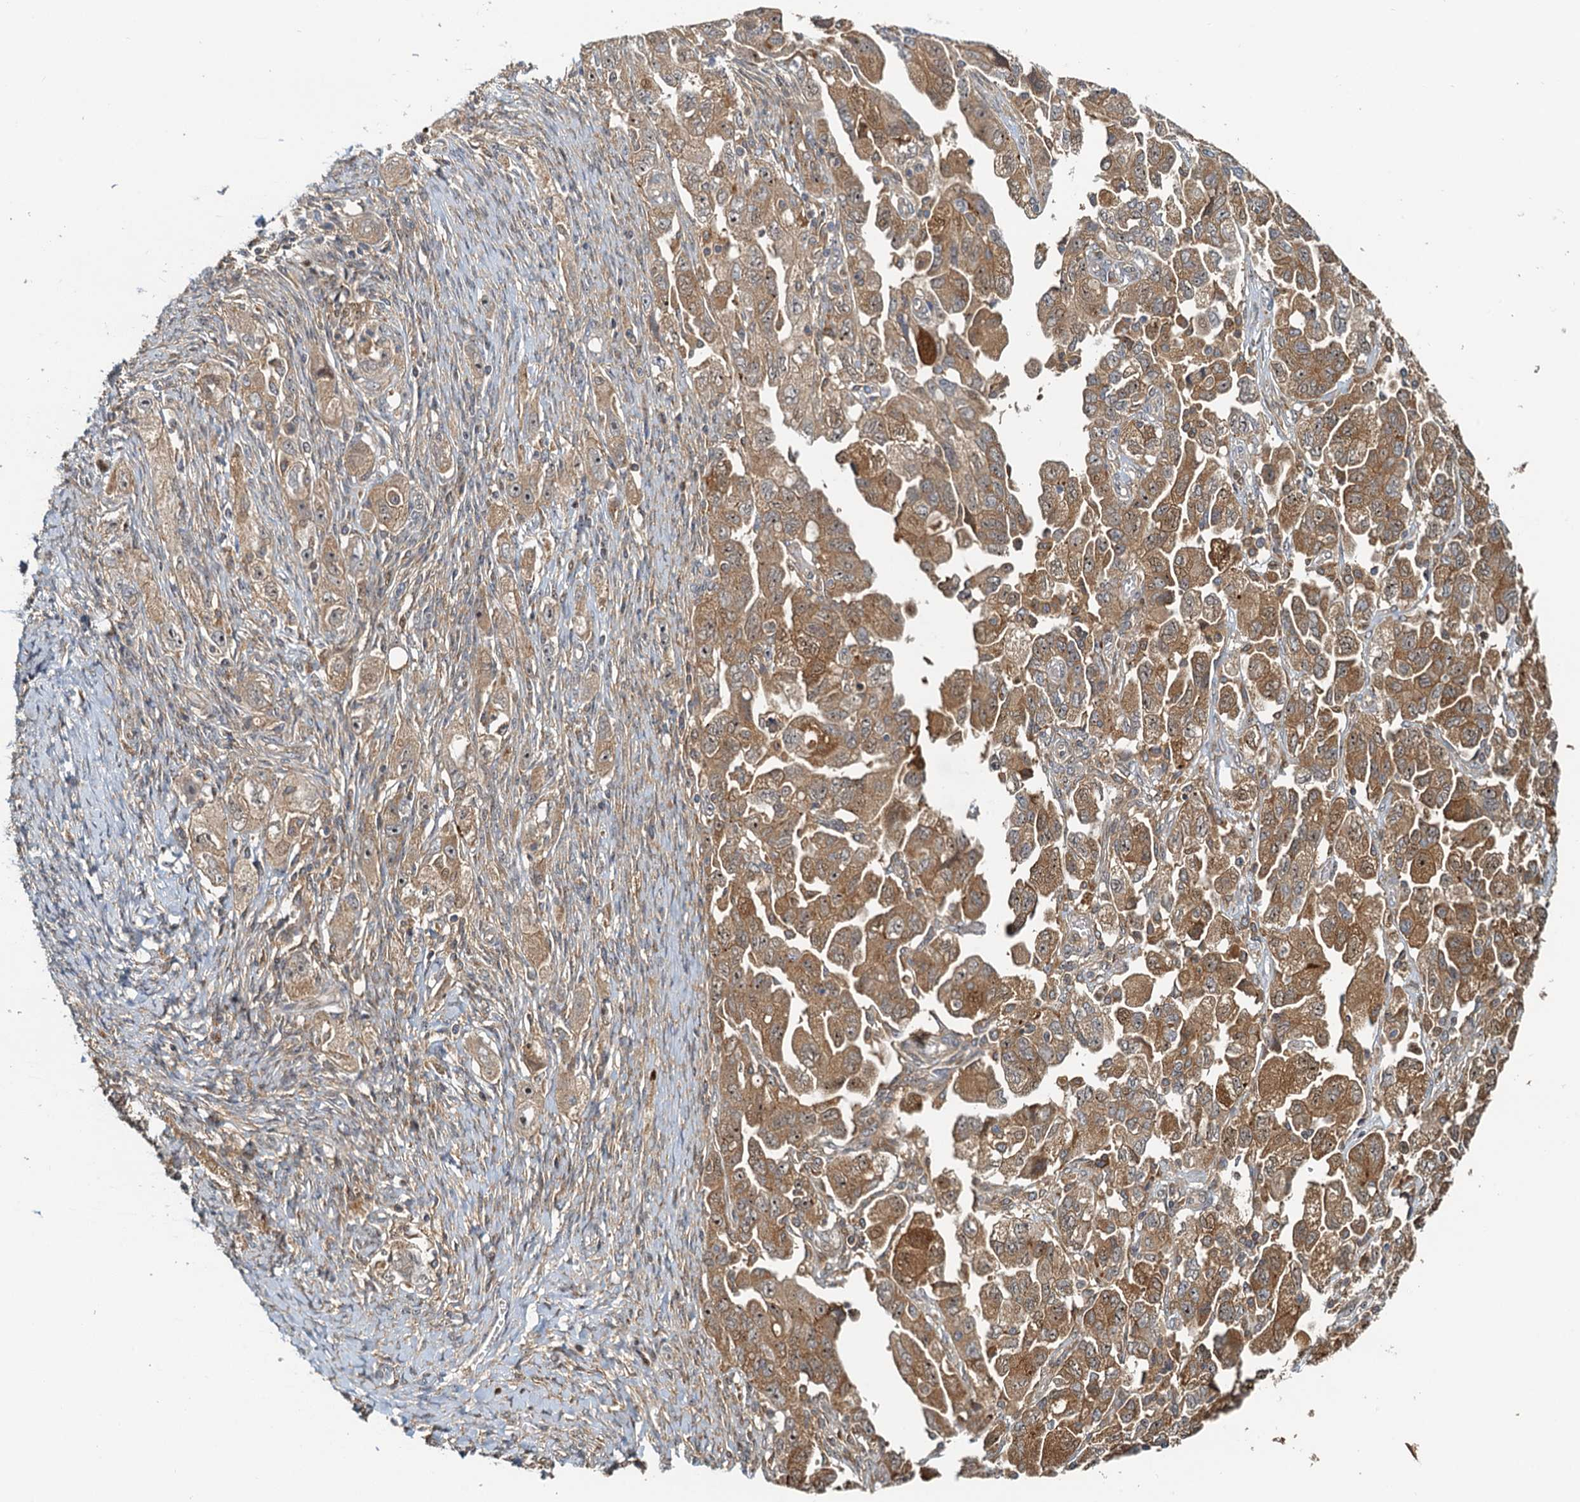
{"staining": {"intensity": "moderate", "quantity": ">75%", "location": "cytoplasmic/membranous"}, "tissue": "ovarian cancer", "cell_type": "Tumor cells", "image_type": "cancer", "snomed": [{"axis": "morphology", "description": "Carcinoma, NOS"}, {"axis": "morphology", "description": "Cystadenocarcinoma, serous, NOS"}, {"axis": "topography", "description": "Ovary"}], "caption": "IHC of human serous cystadenocarcinoma (ovarian) displays medium levels of moderate cytoplasmic/membranous staining in approximately >75% of tumor cells.", "gene": "TOLLIP", "patient": {"sex": "female", "age": 69}}